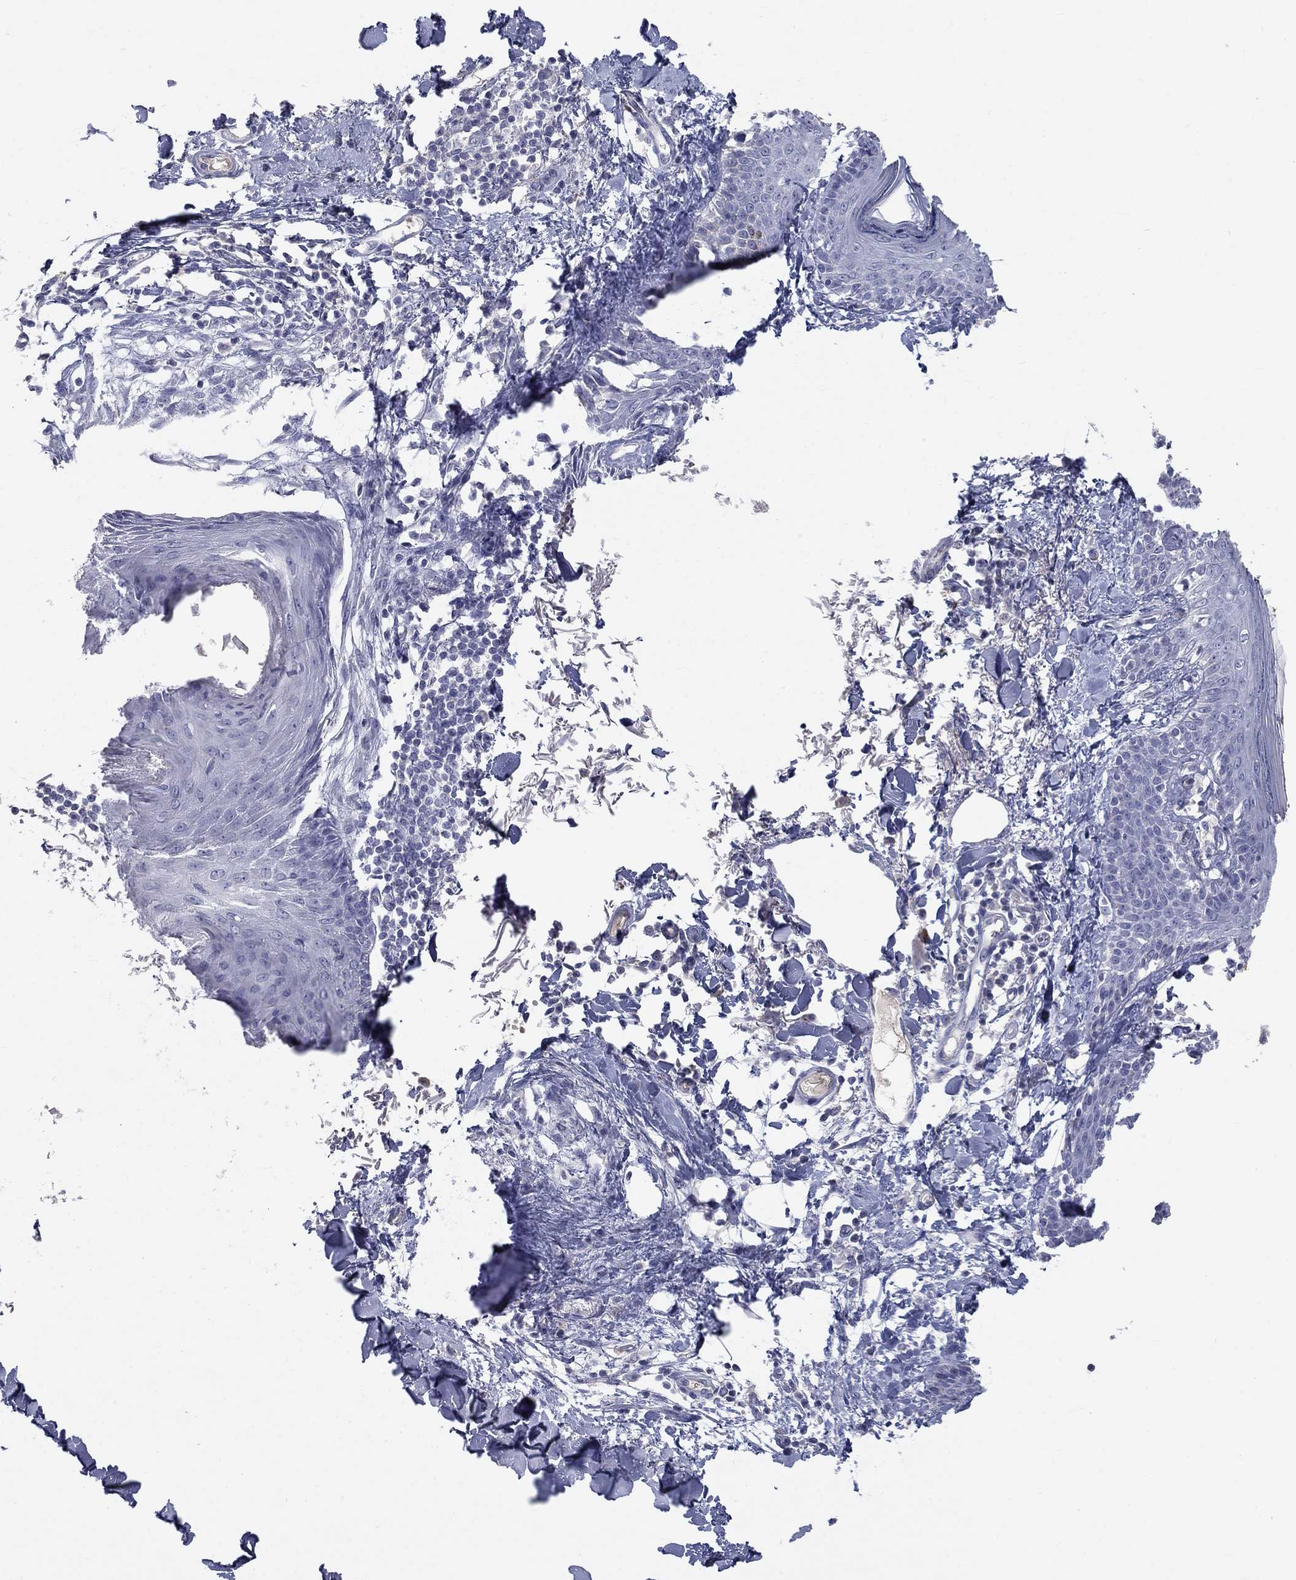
{"staining": {"intensity": "negative", "quantity": "none", "location": "none"}, "tissue": "skin", "cell_type": "Fibroblasts", "image_type": "normal", "snomed": [{"axis": "morphology", "description": "Normal tissue, NOS"}, {"axis": "topography", "description": "Skin"}], "caption": "High power microscopy histopathology image of an immunohistochemistry micrograph of normal skin, revealing no significant expression in fibroblasts. Brightfield microscopy of immunohistochemistry stained with DAB (brown) and hematoxylin (blue), captured at high magnification.", "gene": "PTH1R", "patient": {"sex": "male", "age": 76}}